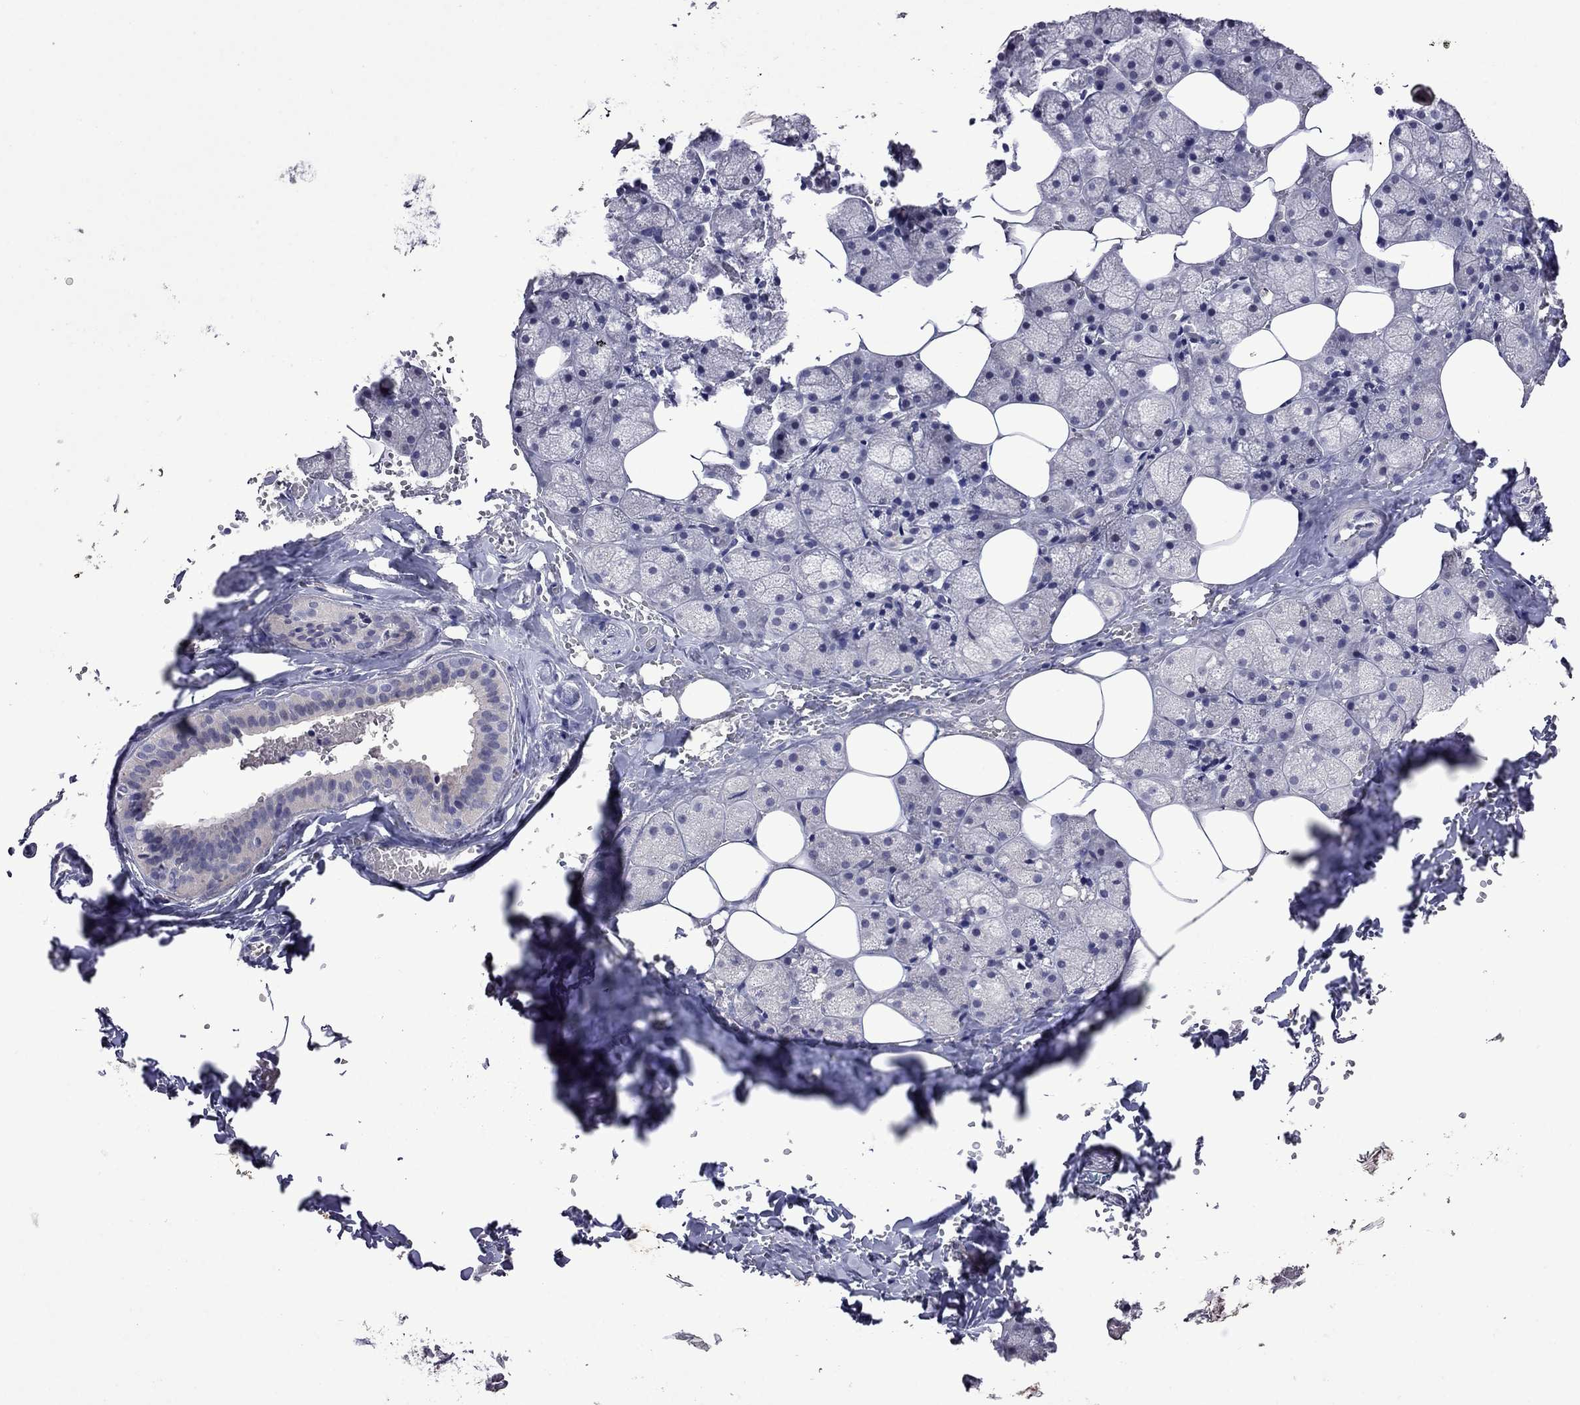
{"staining": {"intensity": "negative", "quantity": "none", "location": "none"}, "tissue": "salivary gland", "cell_type": "Glandular cells", "image_type": "normal", "snomed": [{"axis": "morphology", "description": "Normal tissue, NOS"}, {"axis": "topography", "description": "Salivary gland"}], "caption": "DAB (3,3'-diaminobenzidine) immunohistochemical staining of normal salivary gland displays no significant positivity in glandular cells. Brightfield microscopy of IHC stained with DAB (brown) and hematoxylin (blue), captured at high magnification.", "gene": "STAR", "patient": {"sex": "male", "age": 38}}